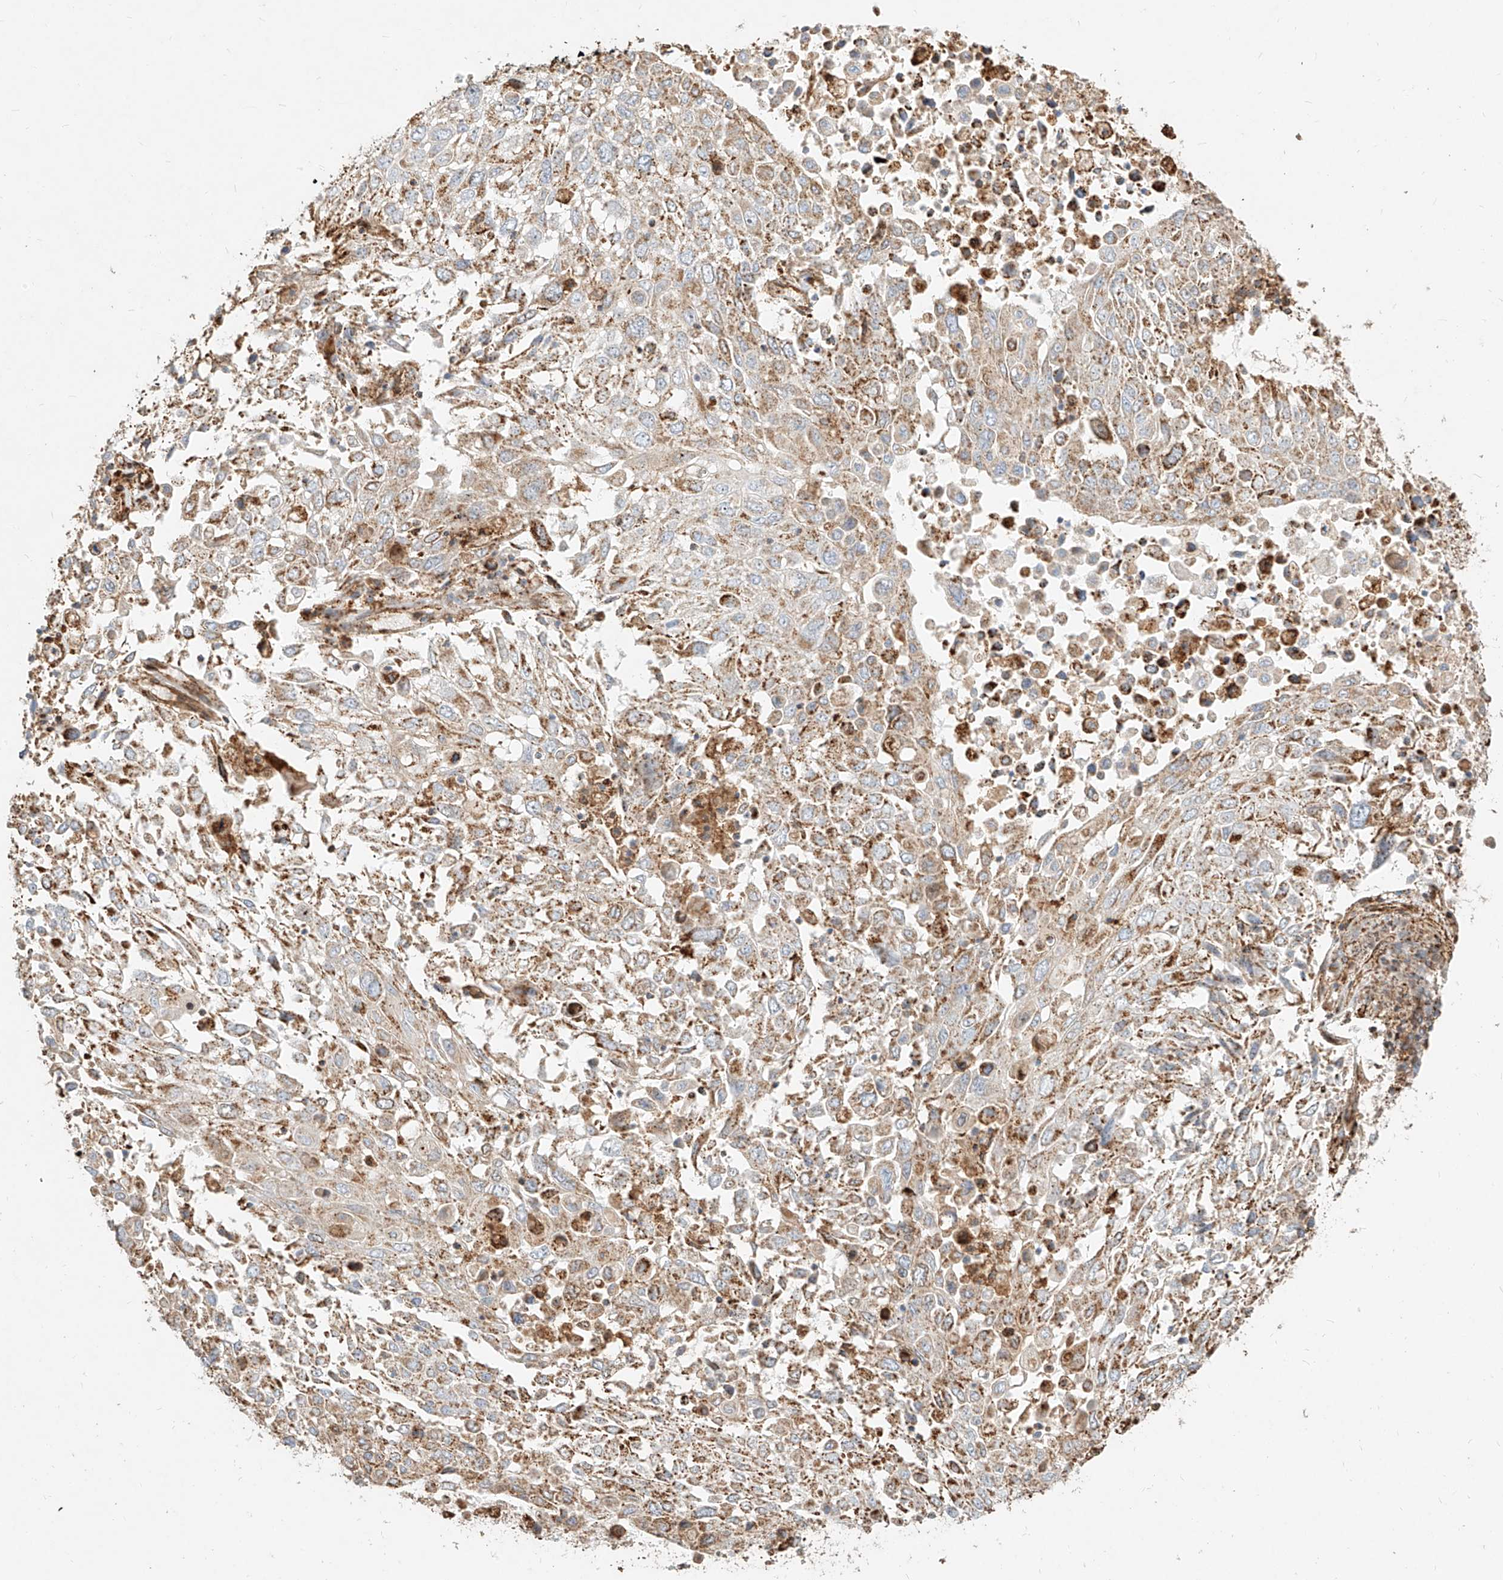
{"staining": {"intensity": "moderate", "quantity": "25%-75%", "location": "cytoplasmic/membranous"}, "tissue": "lung cancer", "cell_type": "Tumor cells", "image_type": "cancer", "snomed": [{"axis": "morphology", "description": "Squamous cell carcinoma, NOS"}, {"axis": "topography", "description": "Lung"}], "caption": "Protein analysis of lung cancer tissue shows moderate cytoplasmic/membranous expression in approximately 25%-75% of tumor cells.", "gene": "MTX2", "patient": {"sex": "male", "age": 65}}